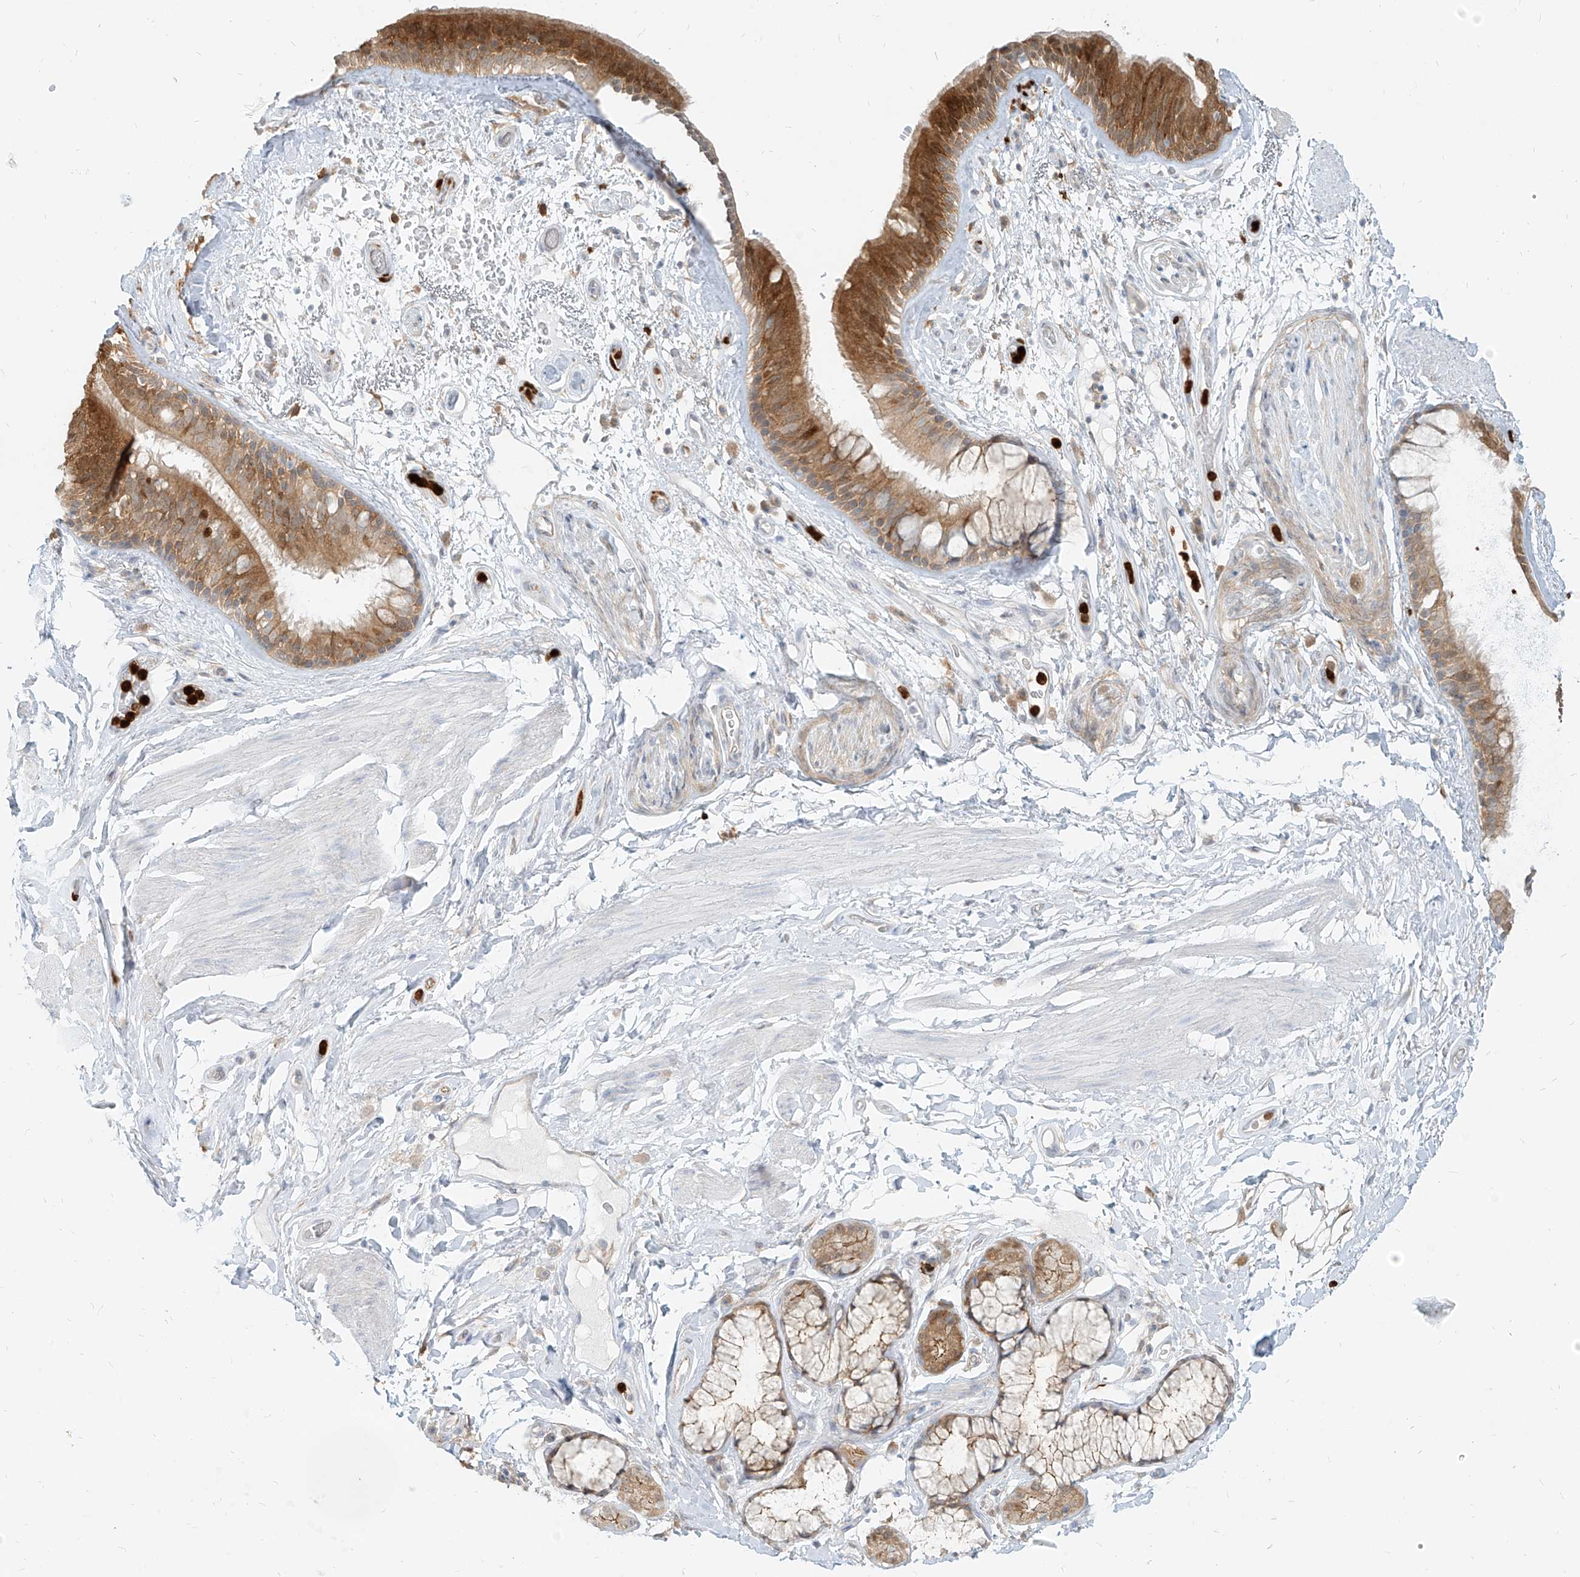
{"staining": {"intensity": "moderate", "quantity": ">75%", "location": "cytoplasmic/membranous"}, "tissue": "bronchus", "cell_type": "Respiratory epithelial cells", "image_type": "normal", "snomed": [{"axis": "morphology", "description": "Normal tissue, NOS"}, {"axis": "topography", "description": "Cartilage tissue"}], "caption": "This is an image of immunohistochemistry staining of normal bronchus, which shows moderate positivity in the cytoplasmic/membranous of respiratory epithelial cells.", "gene": "PGD", "patient": {"sex": "female", "age": 63}}